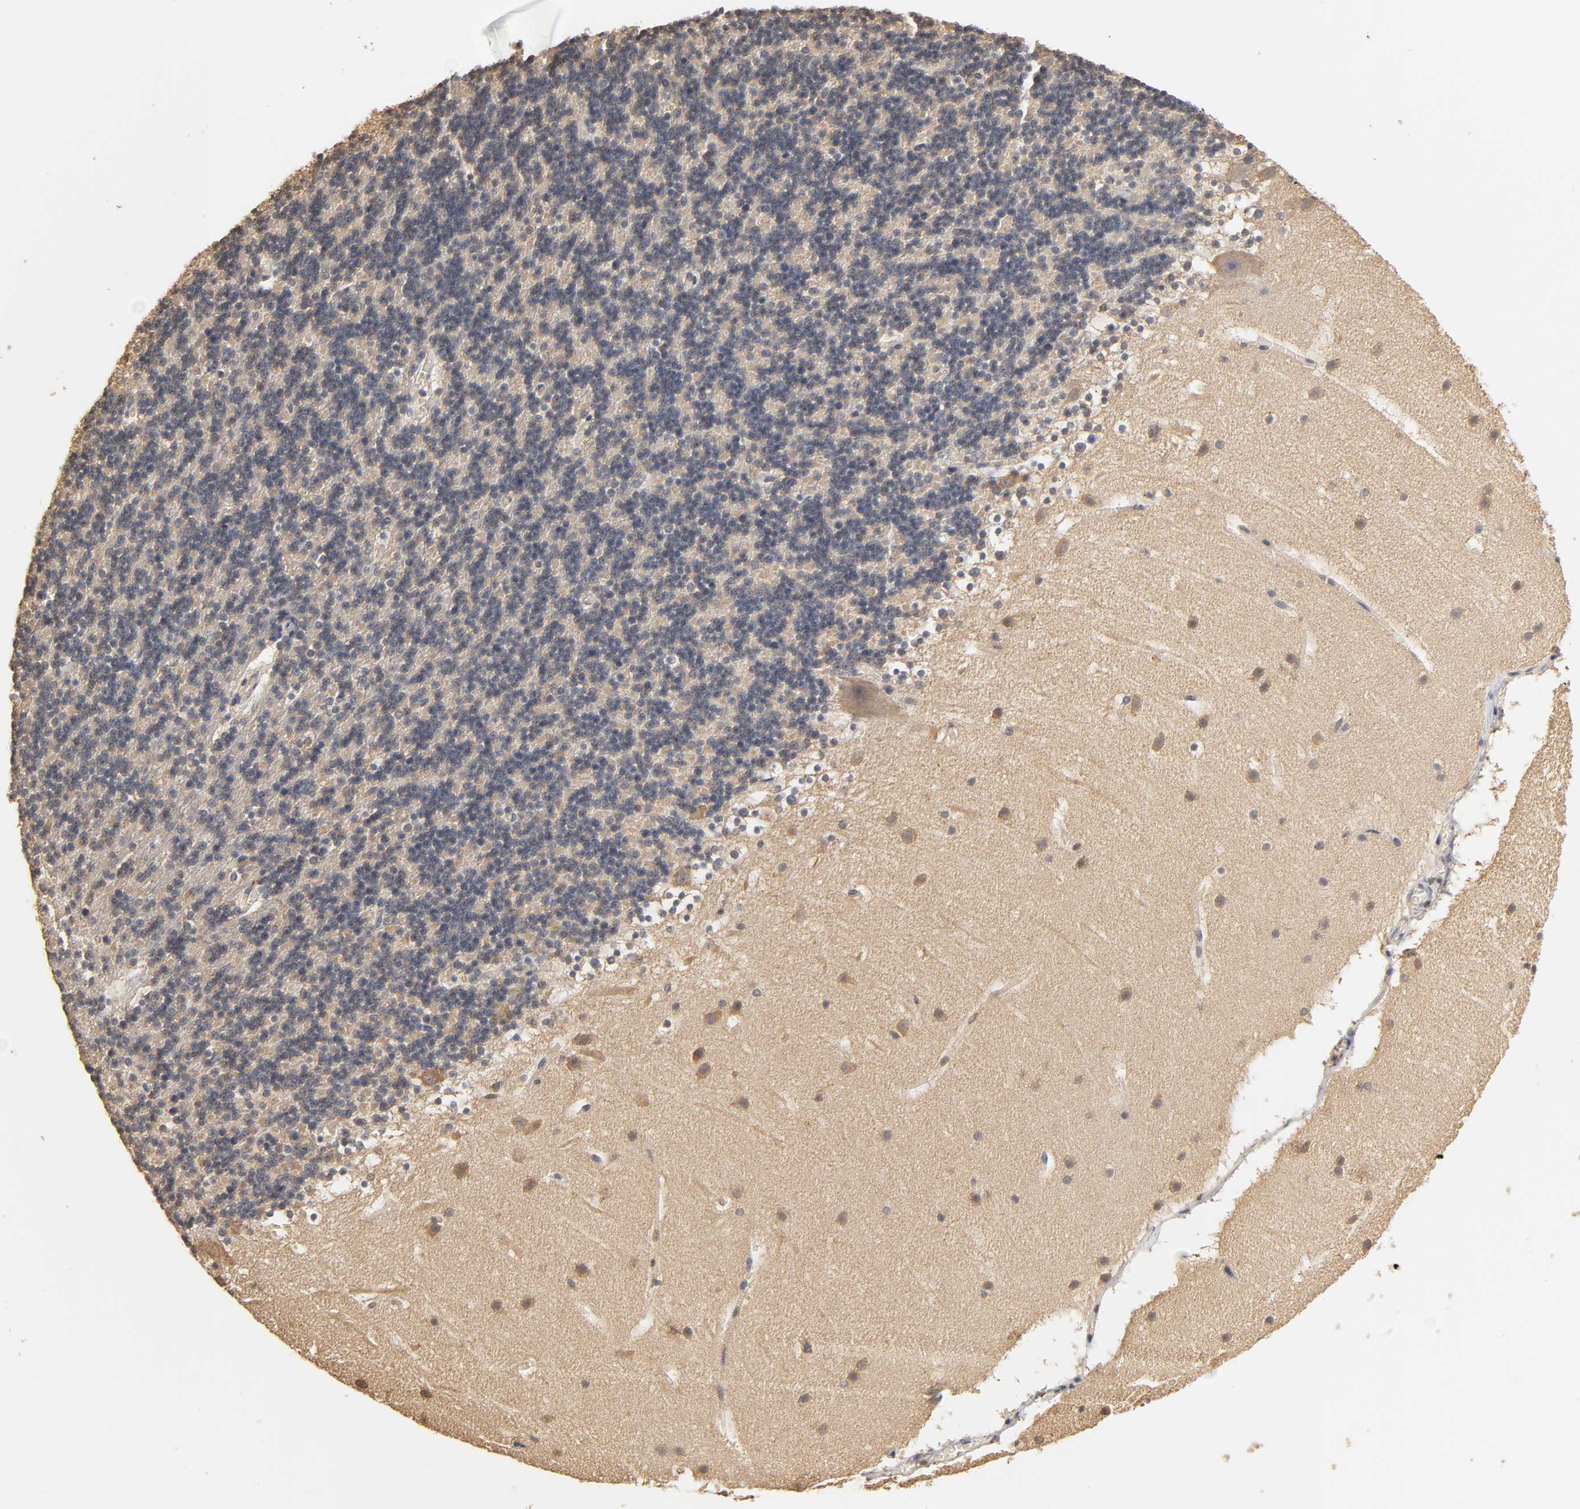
{"staining": {"intensity": "weak", "quantity": "25%-75%", "location": "cytoplasmic/membranous"}, "tissue": "cerebellum", "cell_type": "Cells in granular layer", "image_type": "normal", "snomed": [{"axis": "morphology", "description": "Normal tissue, NOS"}, {"axis": "topography", "description": "Cerebellum"}], "caption": "Immunohistochemical staining of normal cerebellum reveals 25%-75% levels of weak cytoplasmic/membranous protein staining in approximately 25%-75% of cells in granular layer.", "gene": "PKN1", "patient": {"sex": "male", "age": 45}}